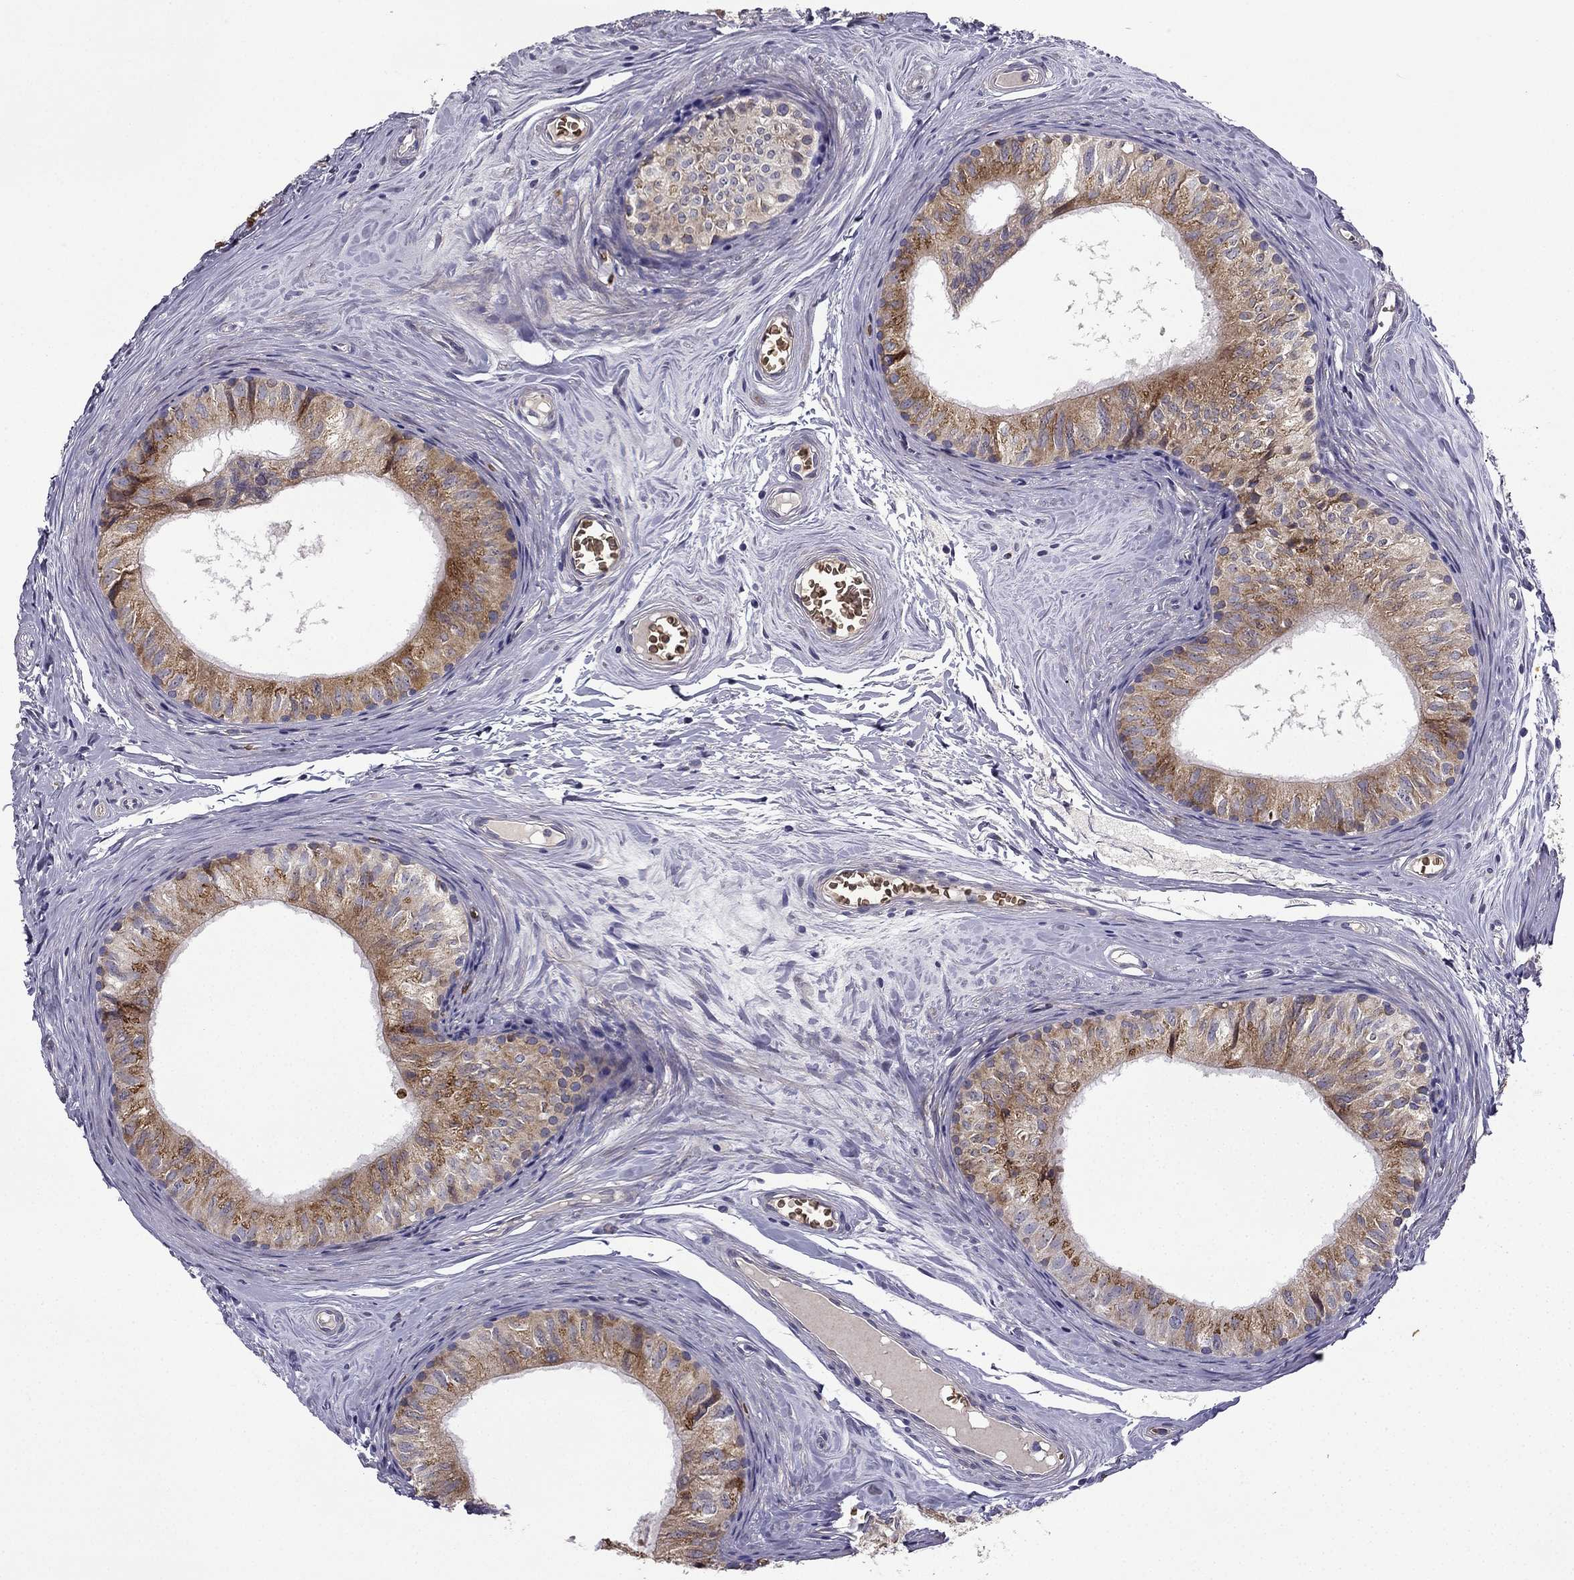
{"staining": {"intensity": "strong", "quantity": ">75%", "location": "cytoplasmic/membranous"}, "tissue": "epididymis", "cell_type": "Glandular cells", "image_type": "normal", "snomed": [{"axis": "morphology", "description": "Normal tissue, NOS"}, {"axis": "topography", "description": "Epididymis"}], "caption": "This is an image of immunohistochemistry (IHC) staining of unremarkable epididymis, which shows strong positivity in the cytoplasmic/membranous of glandular cells.", "gene": "B4GALT7", "patient": {"sex": "male", "age": 52}}